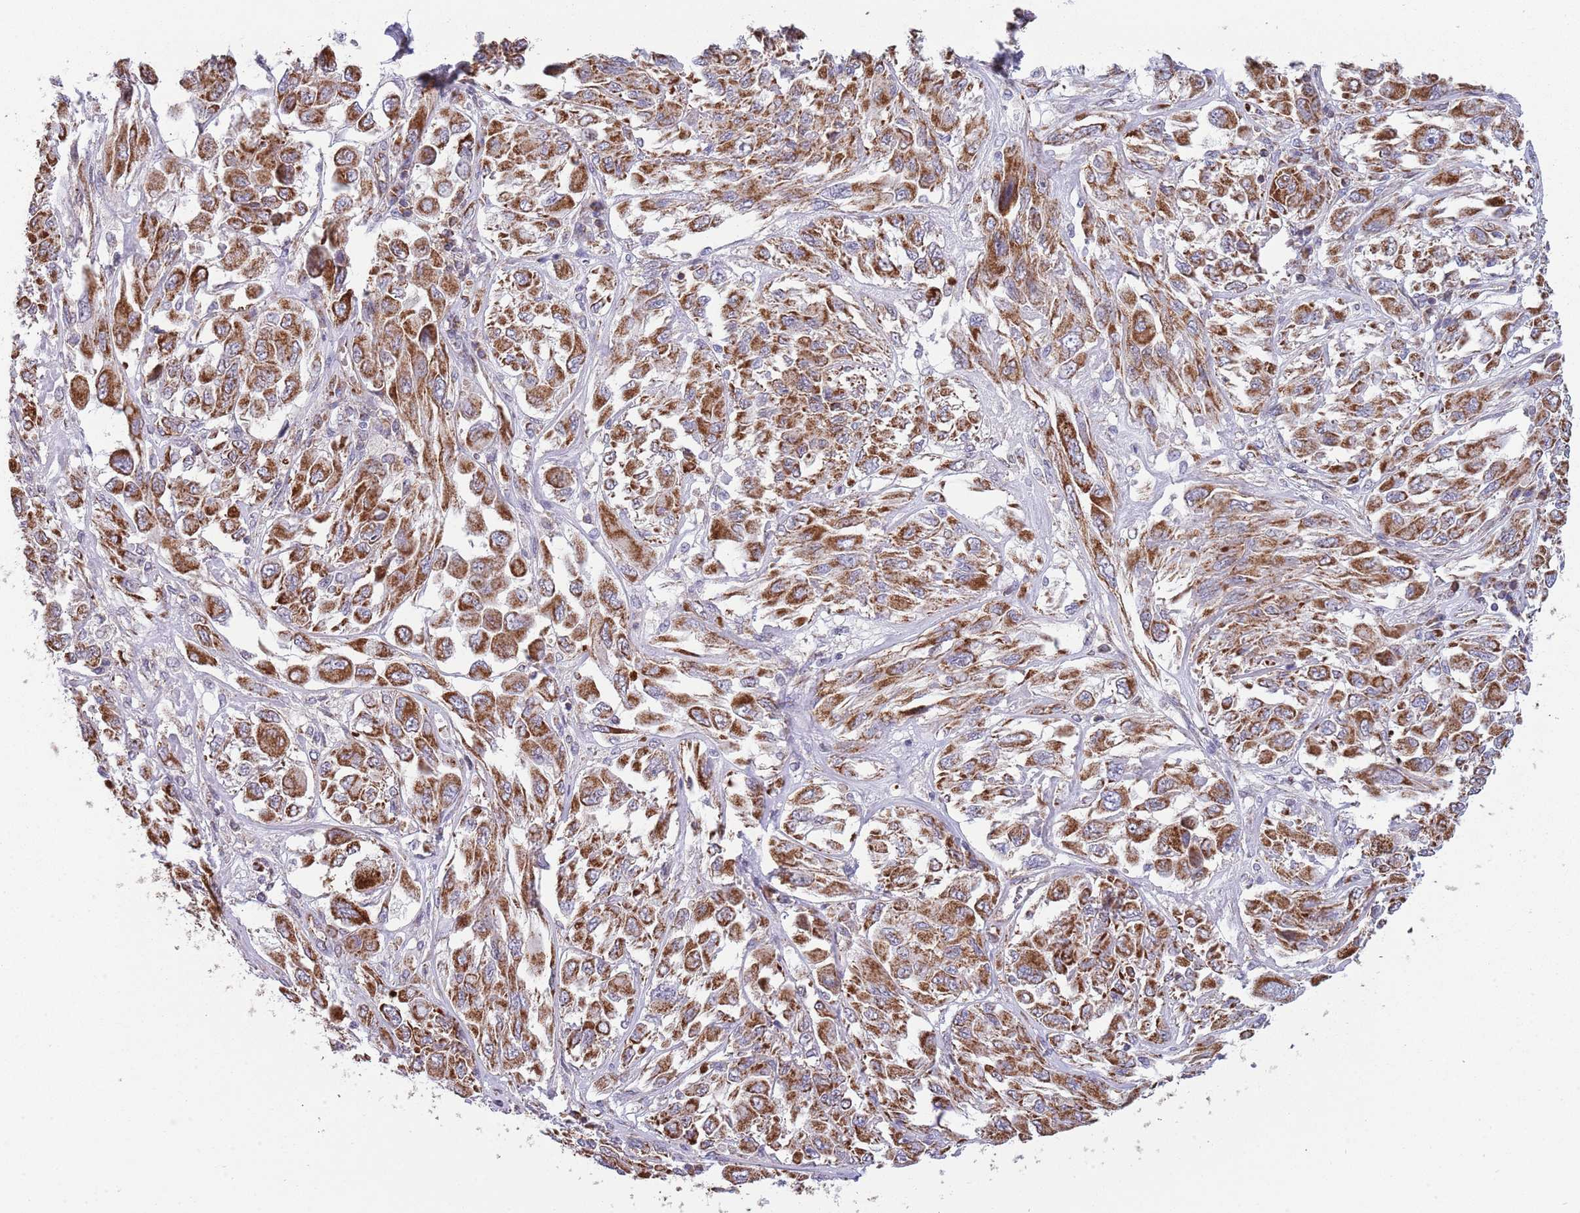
{"staining": {"intensity": "strong", "quantity": ">75%", "location": "cytoplasmic/membranous"}, "tissue": "melanoma", "cell_type": "Tumor cells", "image_type": "cancer", "snomed": [{"axis": "morphology", "description": "Malignant melanoma, NOS"}, {"axis": "topography", "description": "Skin"}], "caption": "A high amount of strong cytoplasmic/membranous positivity is present in about >75% of tumor cells in malignant melanoma tissue.", "gene": "VPS16", "patient": {"sex": "female", "age": 91}}